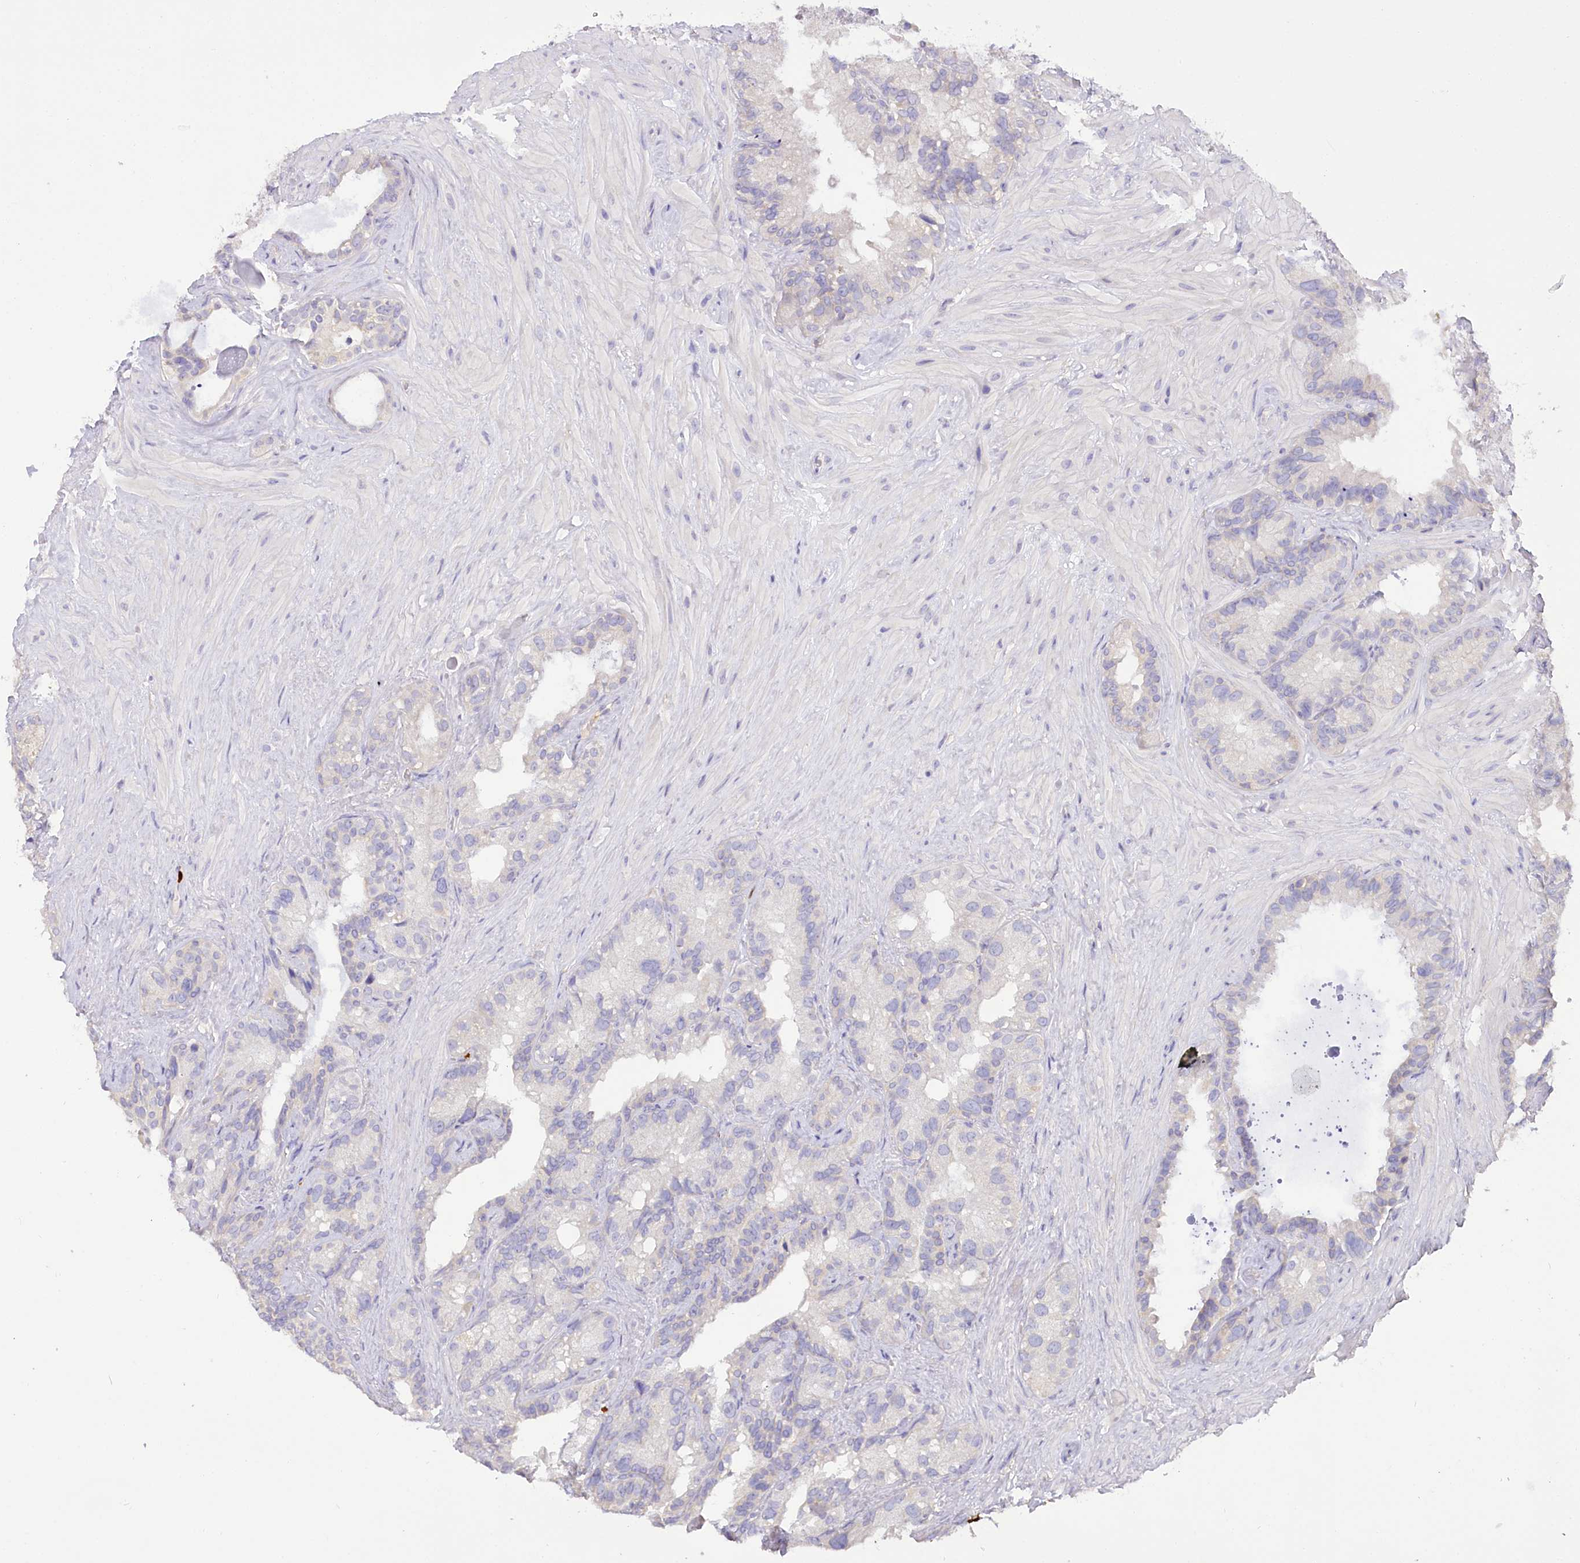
{"staining": {"intensity": "negative", "quantity": "none", "location": "none"}, "tissue": "seminal vesicle", "cell_type": "Glandular cells", "image_type": "normal", "snomed": [{"axis": "morphology", "description": "Normal tissue, NOS"}, {"axis": "topography", "description": "Prostate"}, {"axis": "topography", "description": "Seminal veicle"}], "caption": "Immunohistochemistry micrograph of unremarkable seminal vesicle: human seminal vesicle stained with DAB (3,3'-diaminobenzidine) exhibits no significant protein positivity in glandular cells.", "gene": "DPYD", "patient": {"sex": "male", "age": 68}}